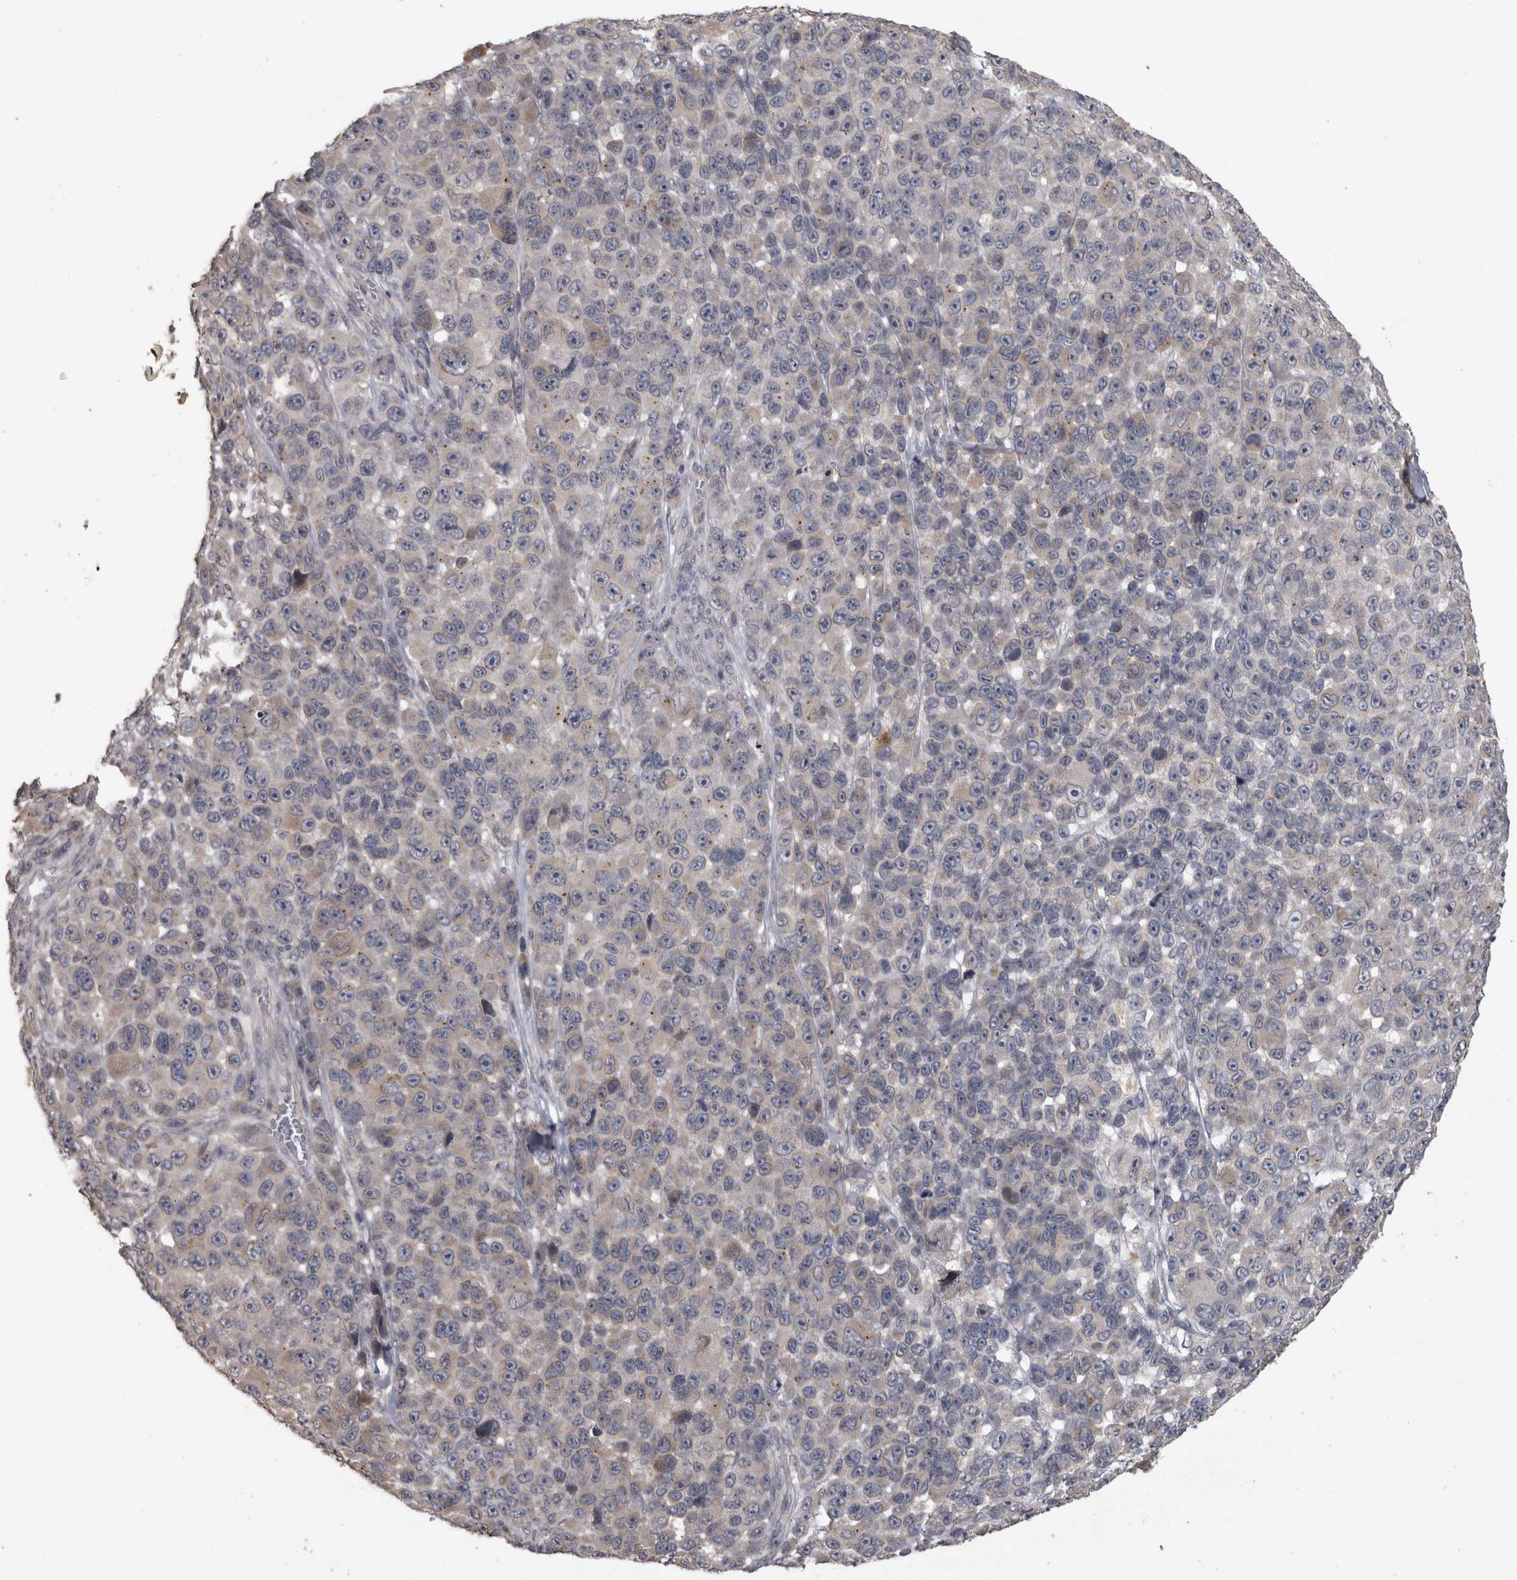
{"staining": {"intensity": "weak", "quantity": "<25%", "location": "cytoplasmic/membranous"}, "tissue": "melanoma", "cell_type": "Tumor cells", "image_type": "cancer", "snomed": [{"axis": "morphology", "description": "Malignant melanoma, NOS"}, {"axis": "topography", "description": "Skin"}], "caption": "This is an IHC image of human melanoma. There is no positivity in tumor cells.", "gene": "RAB29", "patient": {"sex": "male", "age": 53}}